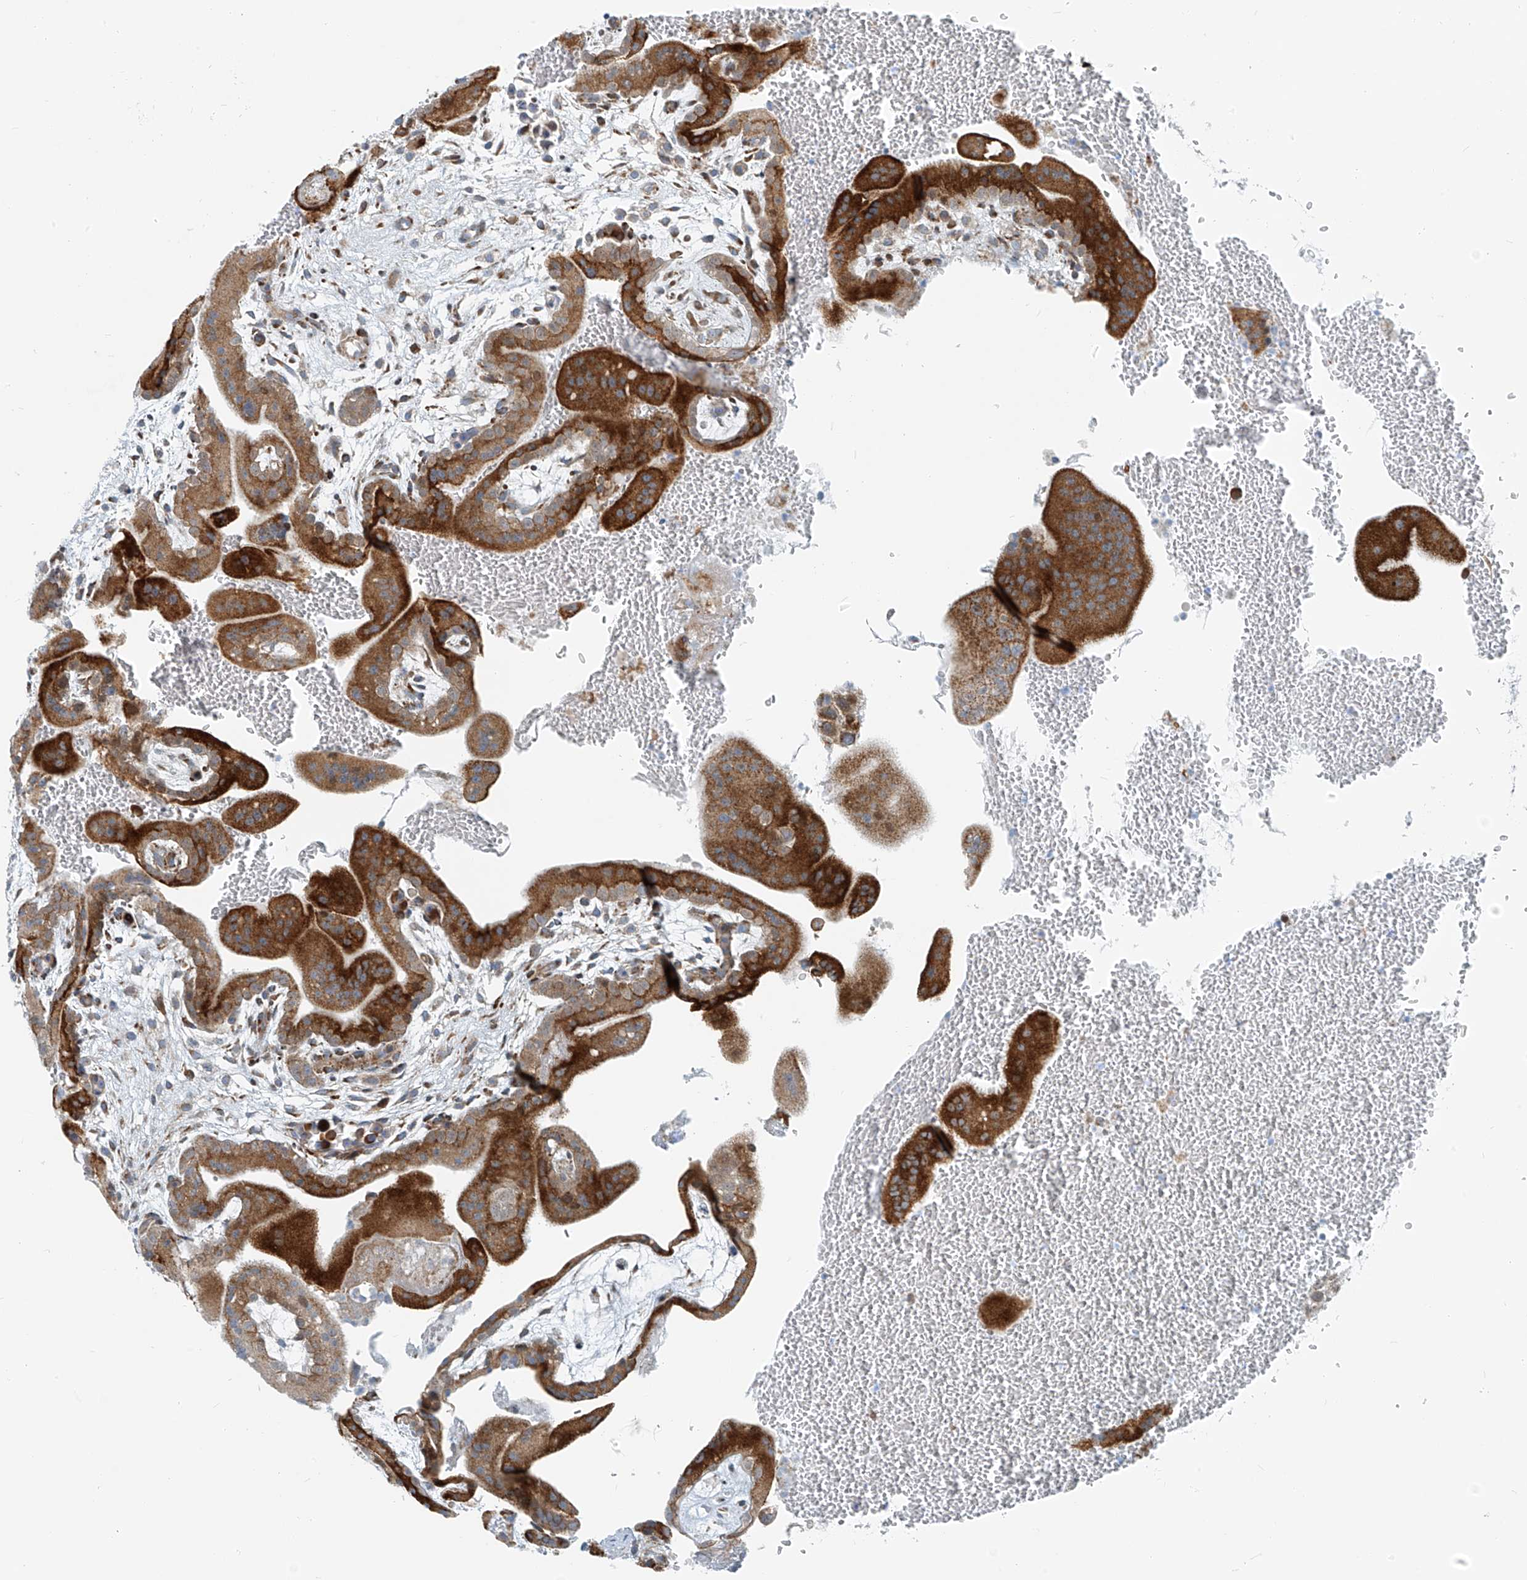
{"staining": {"intensity": "strong", "quantity": ">75%", "location": "cytoplasmic/membranous"}, "tissue": "placenta", "cell_type": "Trophoblastic cells", "image_type": "normal", "snomed": [{"axis": "morphology", "description": "Normal tissue, NOS"}, {"axis": "topography", "description": "Placenta"}], "caption": "Immunohistochemical staining of benign human placenta demonstrates >75% levels of strong cytoplasmic/membranous protein staining in approximately >75% of trophoblastic cells.", "gene": "HIC2", "patient": {"sex": "female", "age": 35}}